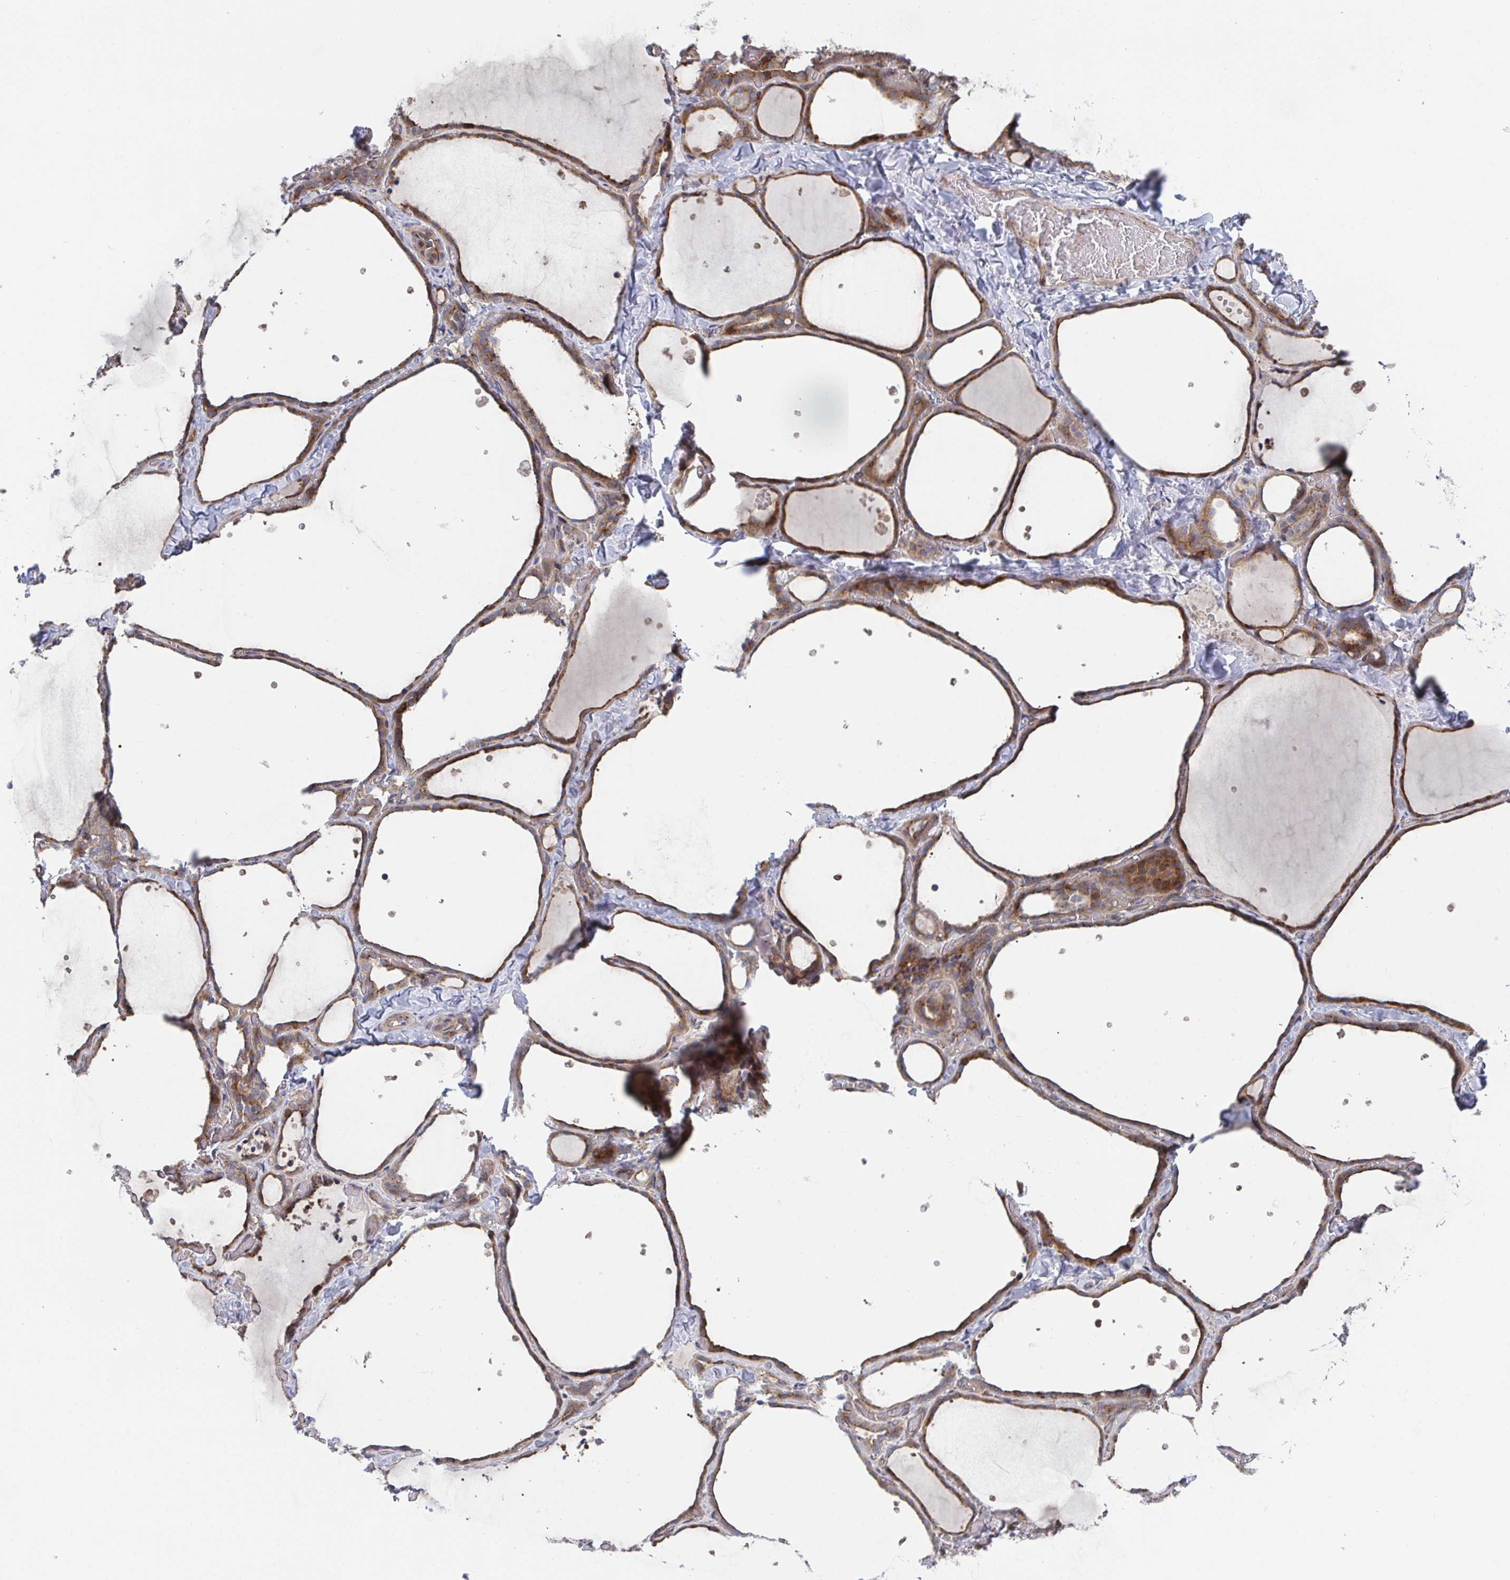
{"staining": {"intensity": "strong", "quantity": ">75%", "location": "cytoplasmic/membranous"}, "tissue": "thyroid gland", "cell_type": "Glandular cells", "image_type": "normal", "snomed": [{"axis": "morphology", "description": "Normal tissue, NOS"}, {"axis": "topography", "description": "Thyroid gland"}], "caption": "High-magnification brightfield microscopy of unremarkable thyroid gland stained with DAB (brown) and counterstained with hematoxylin (blue). glandular cells exhibit strong cytoplasmic/membranous staining is present in about>75% of cells.", "gene": "FJX1", "patient": {"sex": "female", "age": 36}}